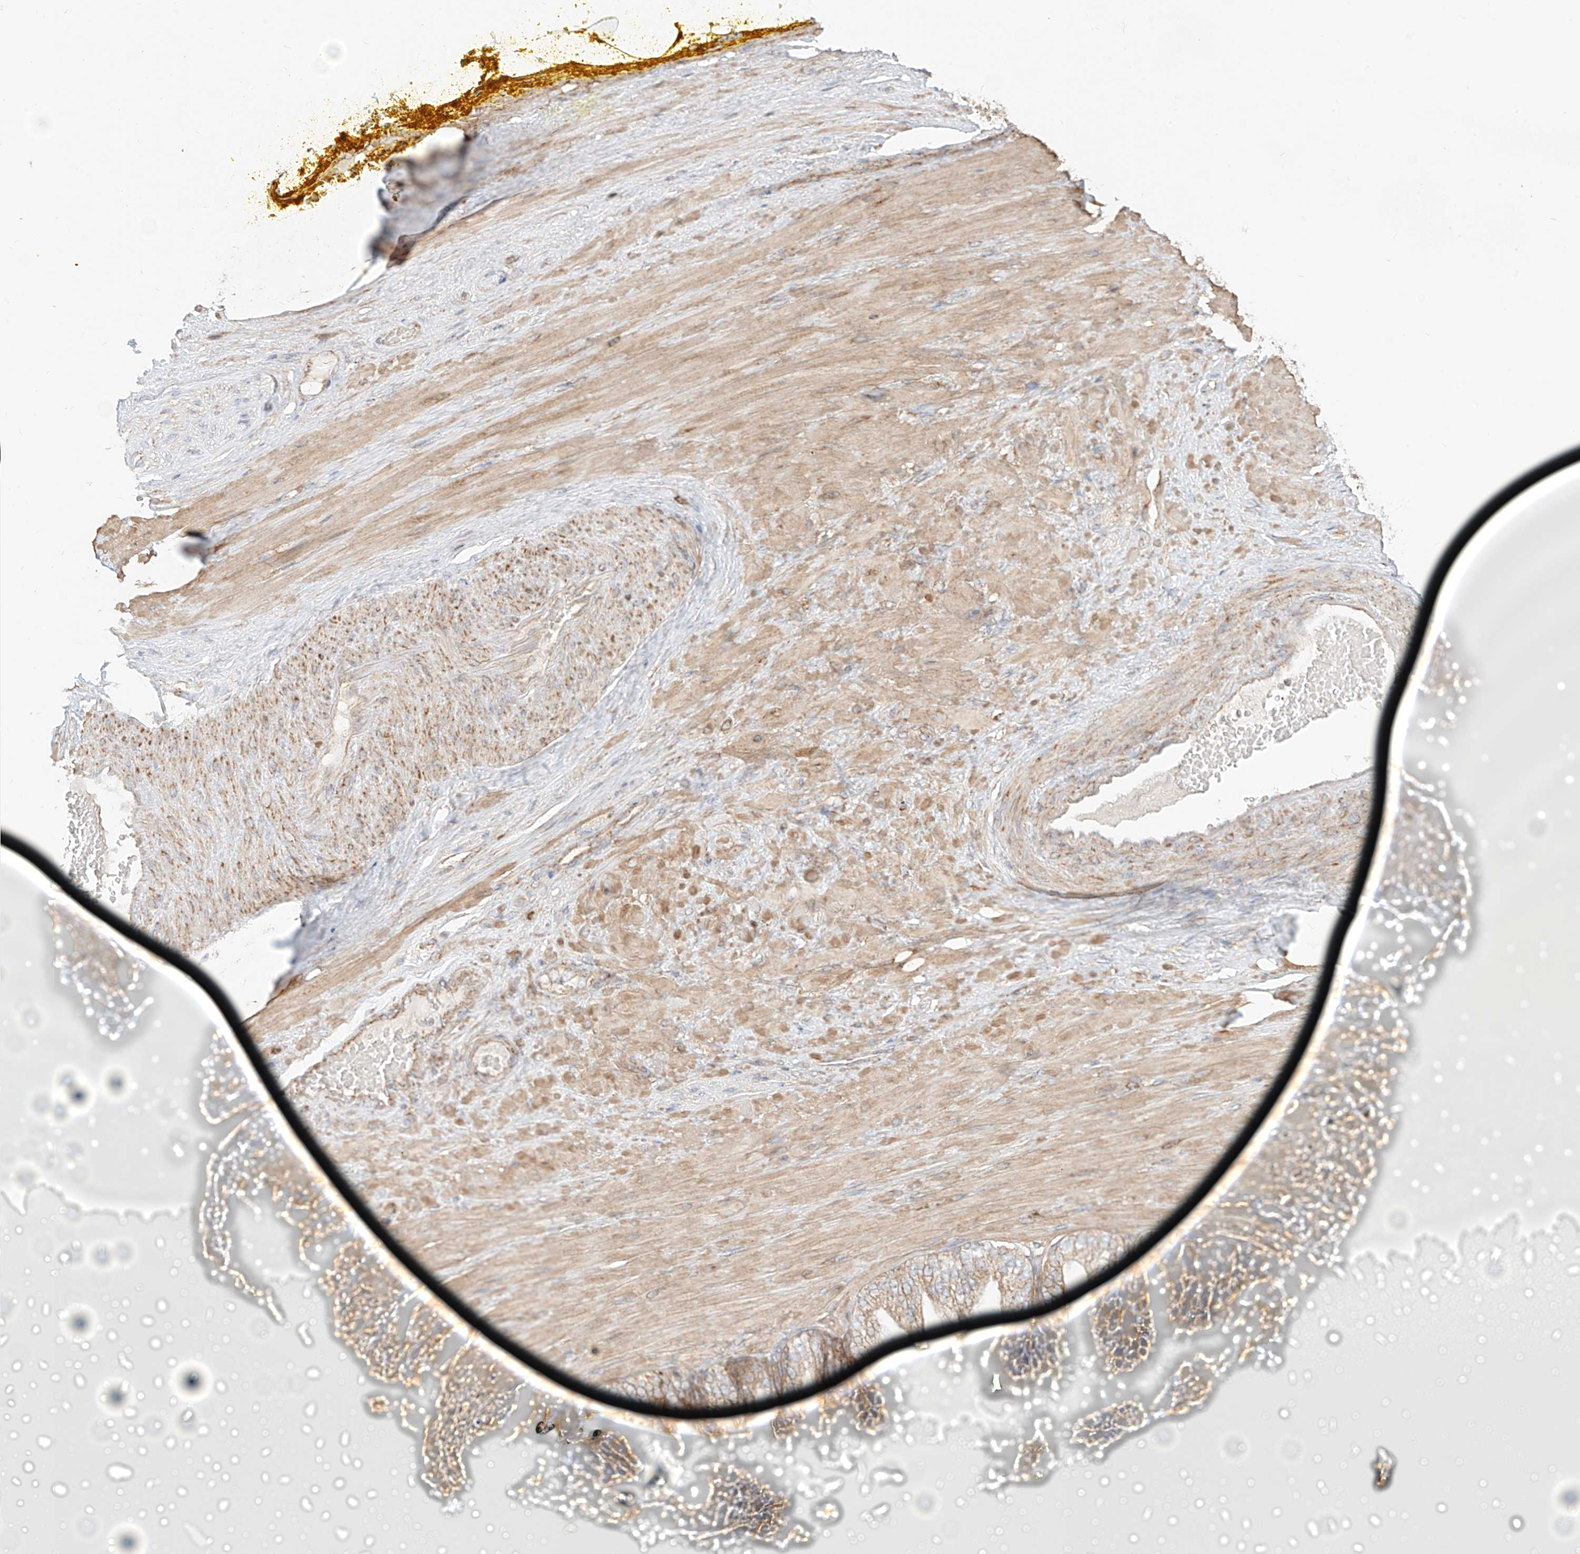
{"staining": {"intensity": "weak", "quantity": "25%-75%", "location": "cytoplasmic/membranous"}, "tissue": "adipose tissue", "cell_type": "Adipocytes", "image_type": "normal", "snomed": [{"axis": "morphology", "description": "Normal tissue, NOS"}, {"axis": "morphology", "description": "Adenocarcinoma, Low grade"}, {"axis": "topography", "description": "Prostate"}, {"axis": "topography", "description": "Peripheral nerve tissue"}], "caption": "Brown immunohistochemical staining in normal adipose tissue exhibits weak cytoplasmic/membranous expression in about 25%-75% of adipocytes.", "gene": "PLCL1", "patient": {"sex": "male", "age": 63}}